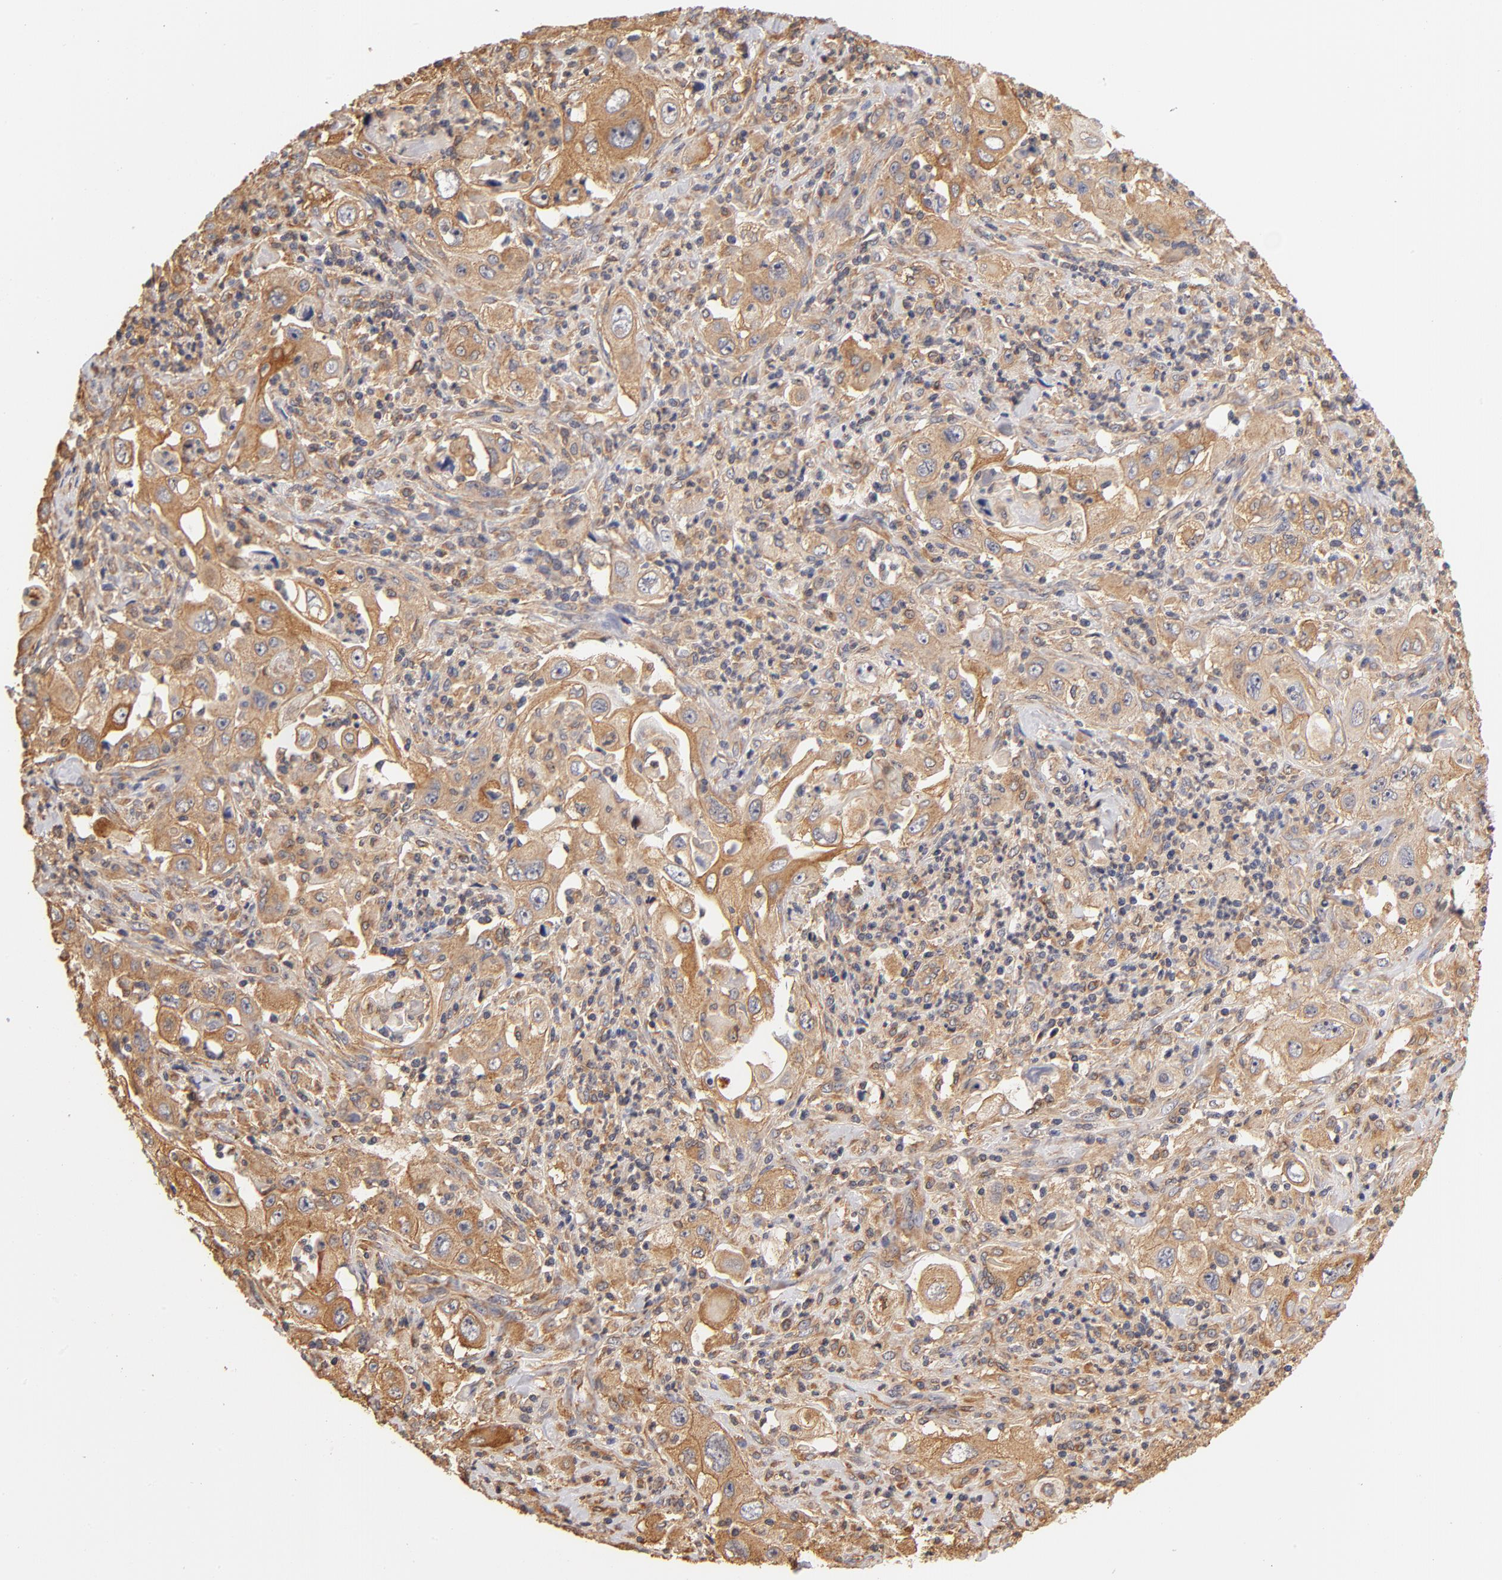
{"staining": {"intensity": "moderate", "quantity": ">75%", "location": "cytoplasmic/membranous"}, "tissue": "pancreatic cancer", "cell_type": "Tumor cells", "image_type": "cancer", "snomed": [{"axis": "morphology", "description": "Adenocarcinoma, NOS"}, {"axis": "topography", "description": "Pancreas"}], "caption": "This is an image of IHC staining of pancreatic adenocarcinoma, which shows moderate positivity in the cytoplasmic/membranous of tumor cells.", "gene": "FCMR", "patient": {"sex": "male", "age": 70}}